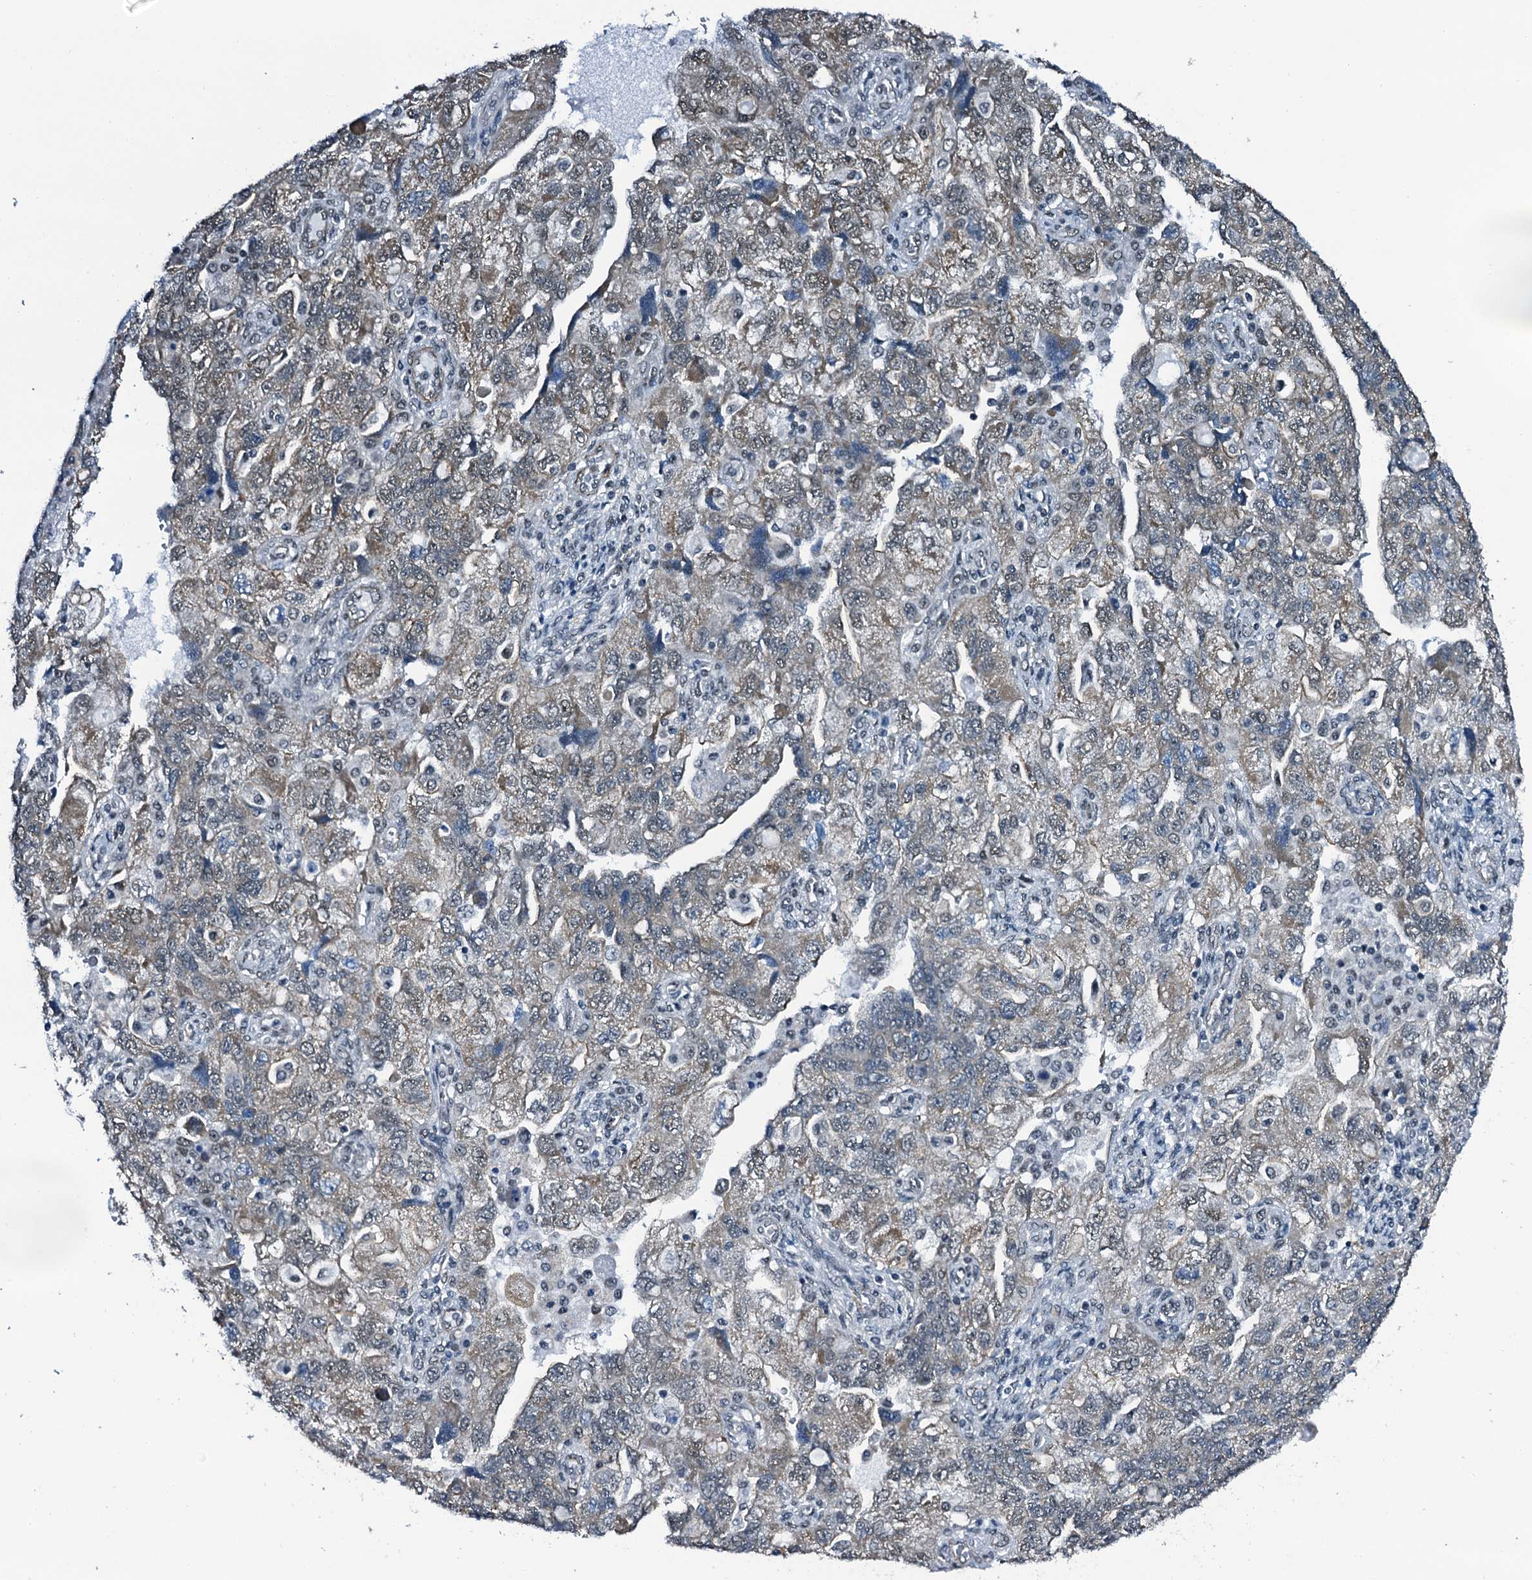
{"staining": {"intensity": "weak", "quantity": "25%-75%", "location": "nuclear"}, "tissue": "ovarian cancer", "cell_type": "Tumor cells", "image_type": "cancer", "snomed": [{"axis": "morphology", "description": "Carcinoma, NOS"}, {"axis": "morphology", "description": "Cystadenocarcinoma, serous, NOS"}, {"axis": "topography", "description": "Ovary"}], "caption": "Immunohistochemistry staining of serous cystadenocarcinoma (ovarian), which reveals low levels of weak nuclear staining in about 25%-75% of tumor cells indicating weak nuclear protein positivity. The staining was performed using DAB (brown) for protein detection and nuclei were counterstained in hematoxylin (blue).", "gene": "CWC15", "patient": {"sex": "female", "age": 69}}